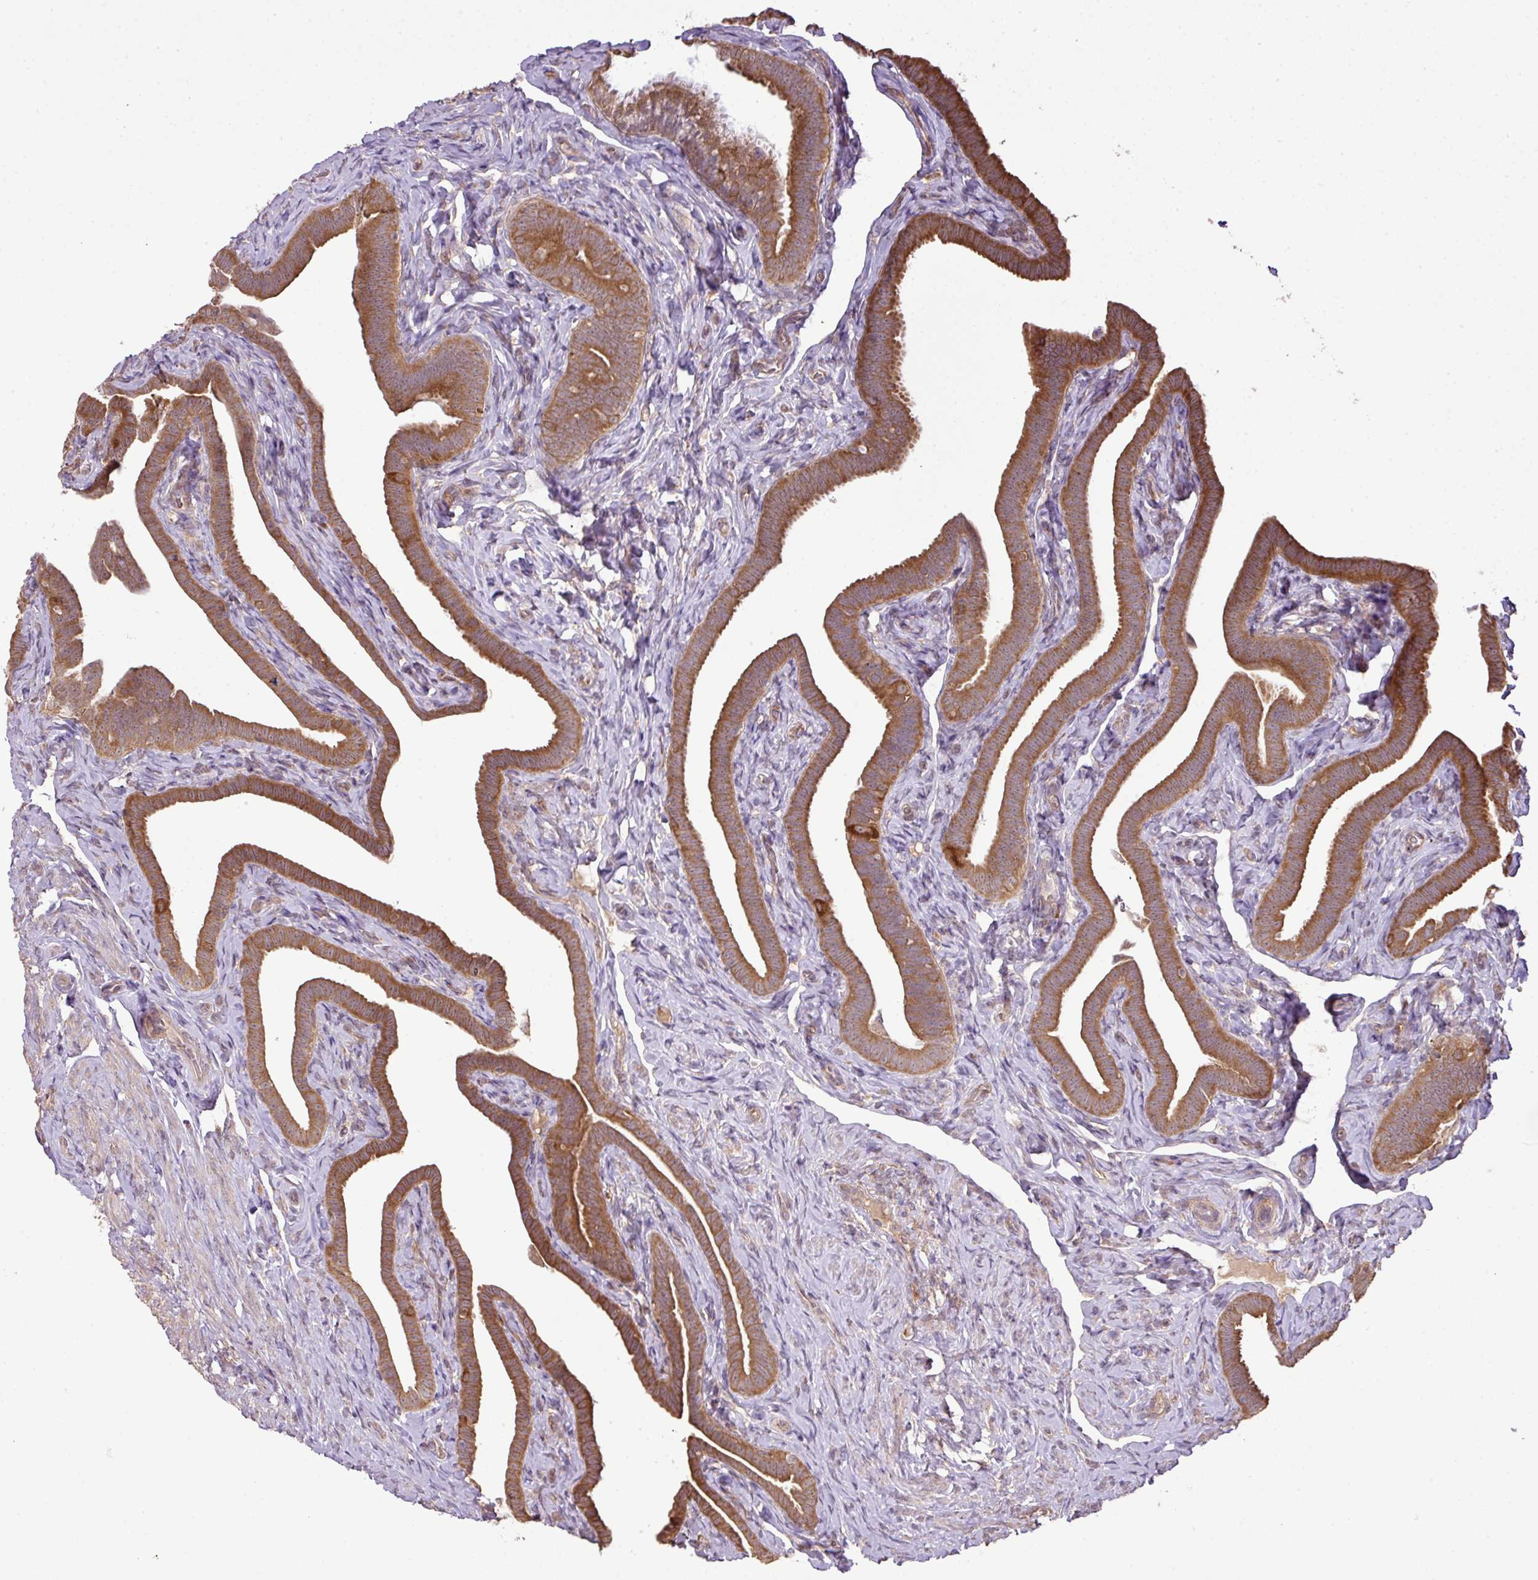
{"staining": {"intensity": "moderate", "quantity": ">75%", "location": "cytoplasmic/membranous"}, "tissue": "fallopian tube", "cell_type": "Glandular cells", "image_type": "normal", "snomed": [{"axis": "morphology", "description": "Normal tissue, NOS"}, {"axis": "topography", "description": "Fallopian tube"}], "caption": "Fallopian tube was stained to show a protein in brown. There is medium levels of moderate cytoplasmic/membranous staining in approximately >75% of glandular cells.", "gene": "DNAAF4", "patient": {"sex": "female", "age": 69}}